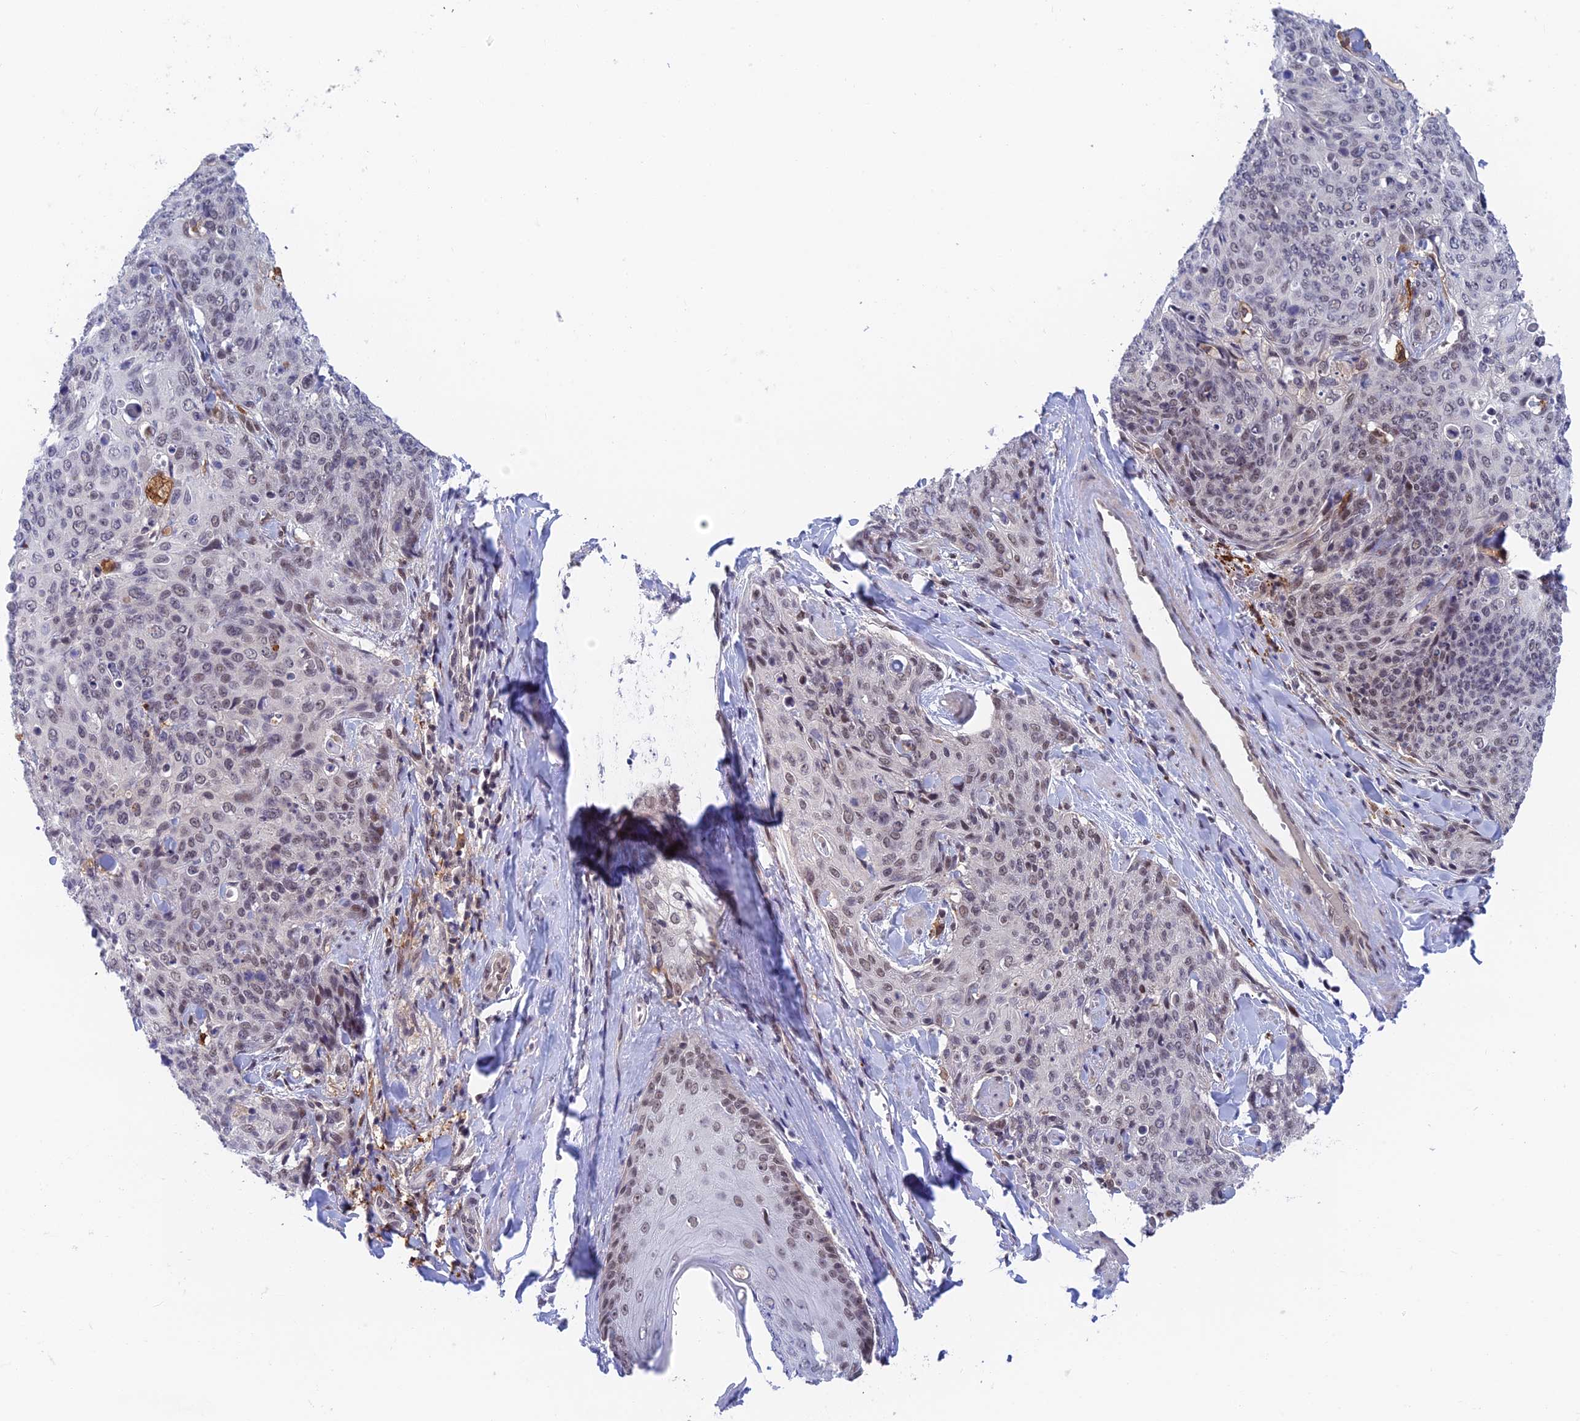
{"staining": {"intensity": "weak", "quantity": "<25%", "location": "nuclear"}, "tissue": "skin cancer", "cell_type": "Tumor cells", "image_type": "cancer", "snomed": [{"axis": "morphology", "description": "Squamous cell carcinoma, NOS"}, {"axis": "topography", "description": "Skin"}, {"axis": "topography", "description": "Vulva"}], "caption": "Image shows no protein staining in tumor cells of skin cancer (squamous cell carcinoma) tissue.", "gene": "NSMCE1", "patient": {"sex": "female", "age": 85}}